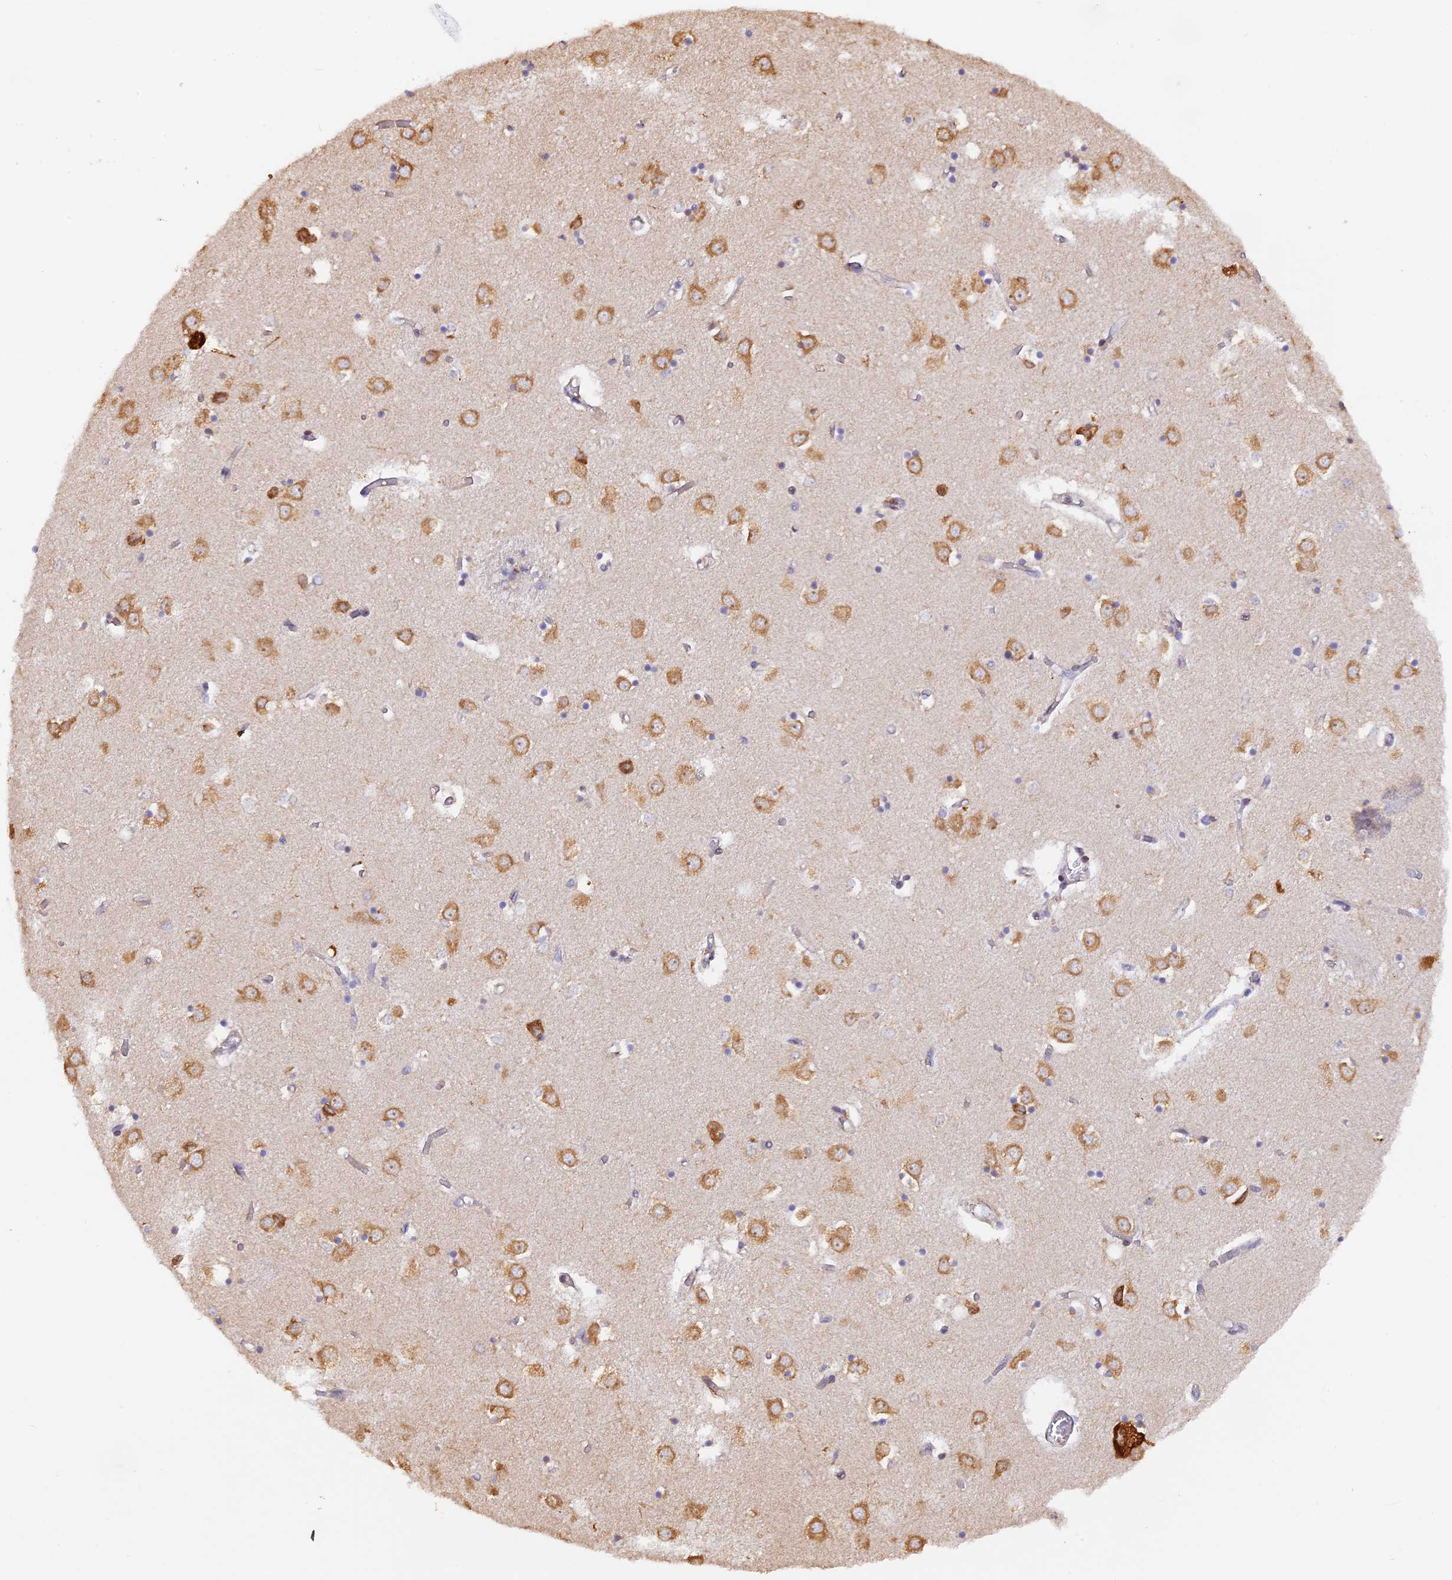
{"staining": {"intensity": "moderate", "quantity": "<25%", "location": "cytoplasmic/membranous"}, "tissue": "caudate", "cell_type": "Glial cells", "image_type": "normal", "snomed": [{"axis": "morphology", "description": "Normal tissue, NOS"}, {"axis": "topography", "description": "Lateral ventricle wall"}], "caption": "DAB (3,3'-diaminobenzidine) immunohistochemical staining of benign caudate displays moderate cytoplasmic/membranous protein positivity in approximately <25% of glial cells. (brown staining indicates protein expression, while blue staining denotes nuclei).", "gene": "RPL5", "patient": {"sex": "male", "age": 70}}